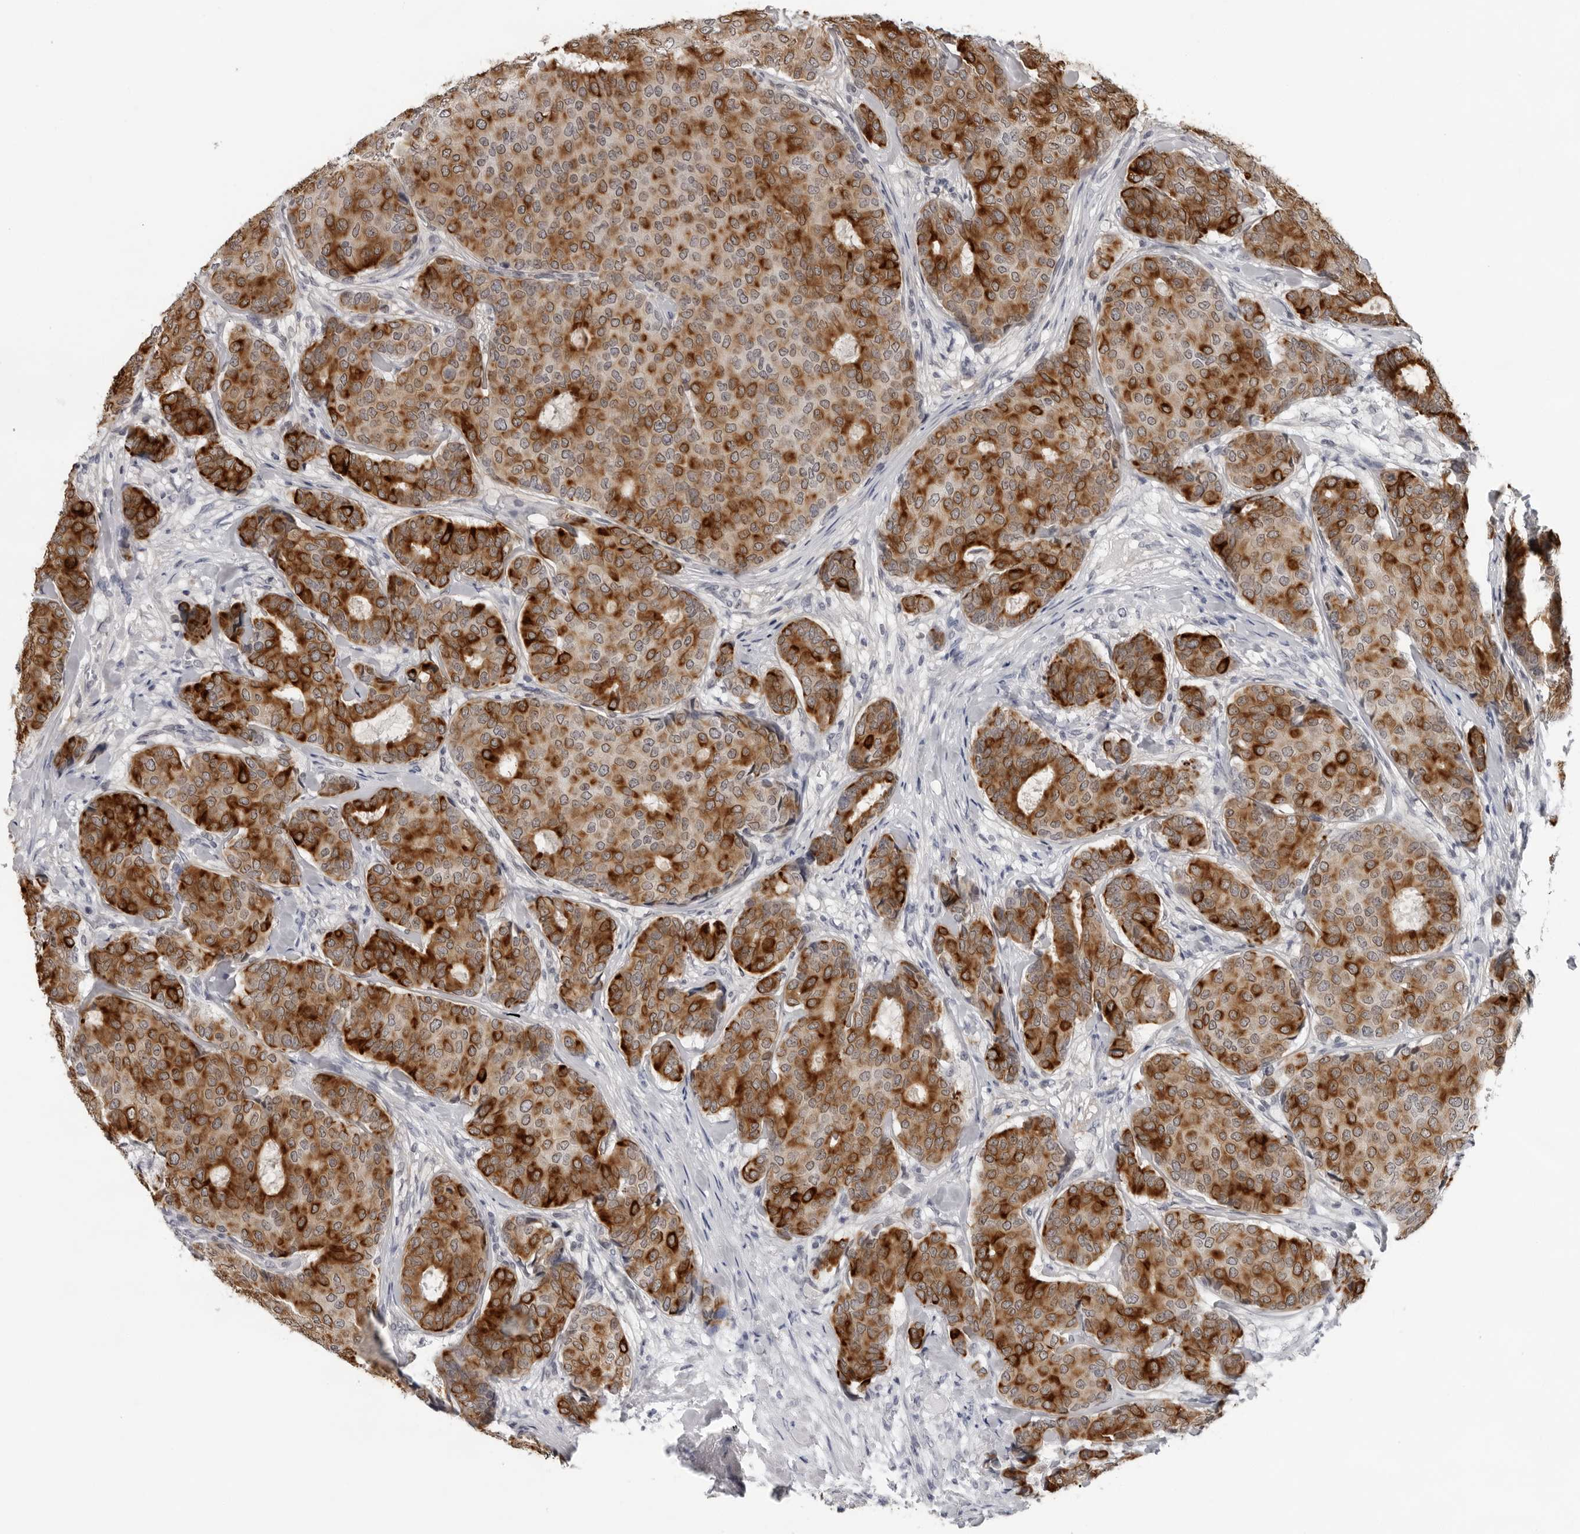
{"staining": {"intensity": "strong", "quantity": ">75%", "location": "cytoplasmic/membranous"}, "tissue": "breast cancer", "cell_type": "Tumor cells", "image_type": "cancer", "snomed": [{"axis": "morphology", "description": "Duct carcinoma"}, {"axis": "topography", "description": "Breast"}], "caption": "Immunohistochemistry of breast invasive ductal carcinoma shows high levels of strong cytoplasmic/membranous expression in approximately >75% of tumor cells.", "gene": "CCDC28B", "patient": {"sex": "female", "age": 75}}